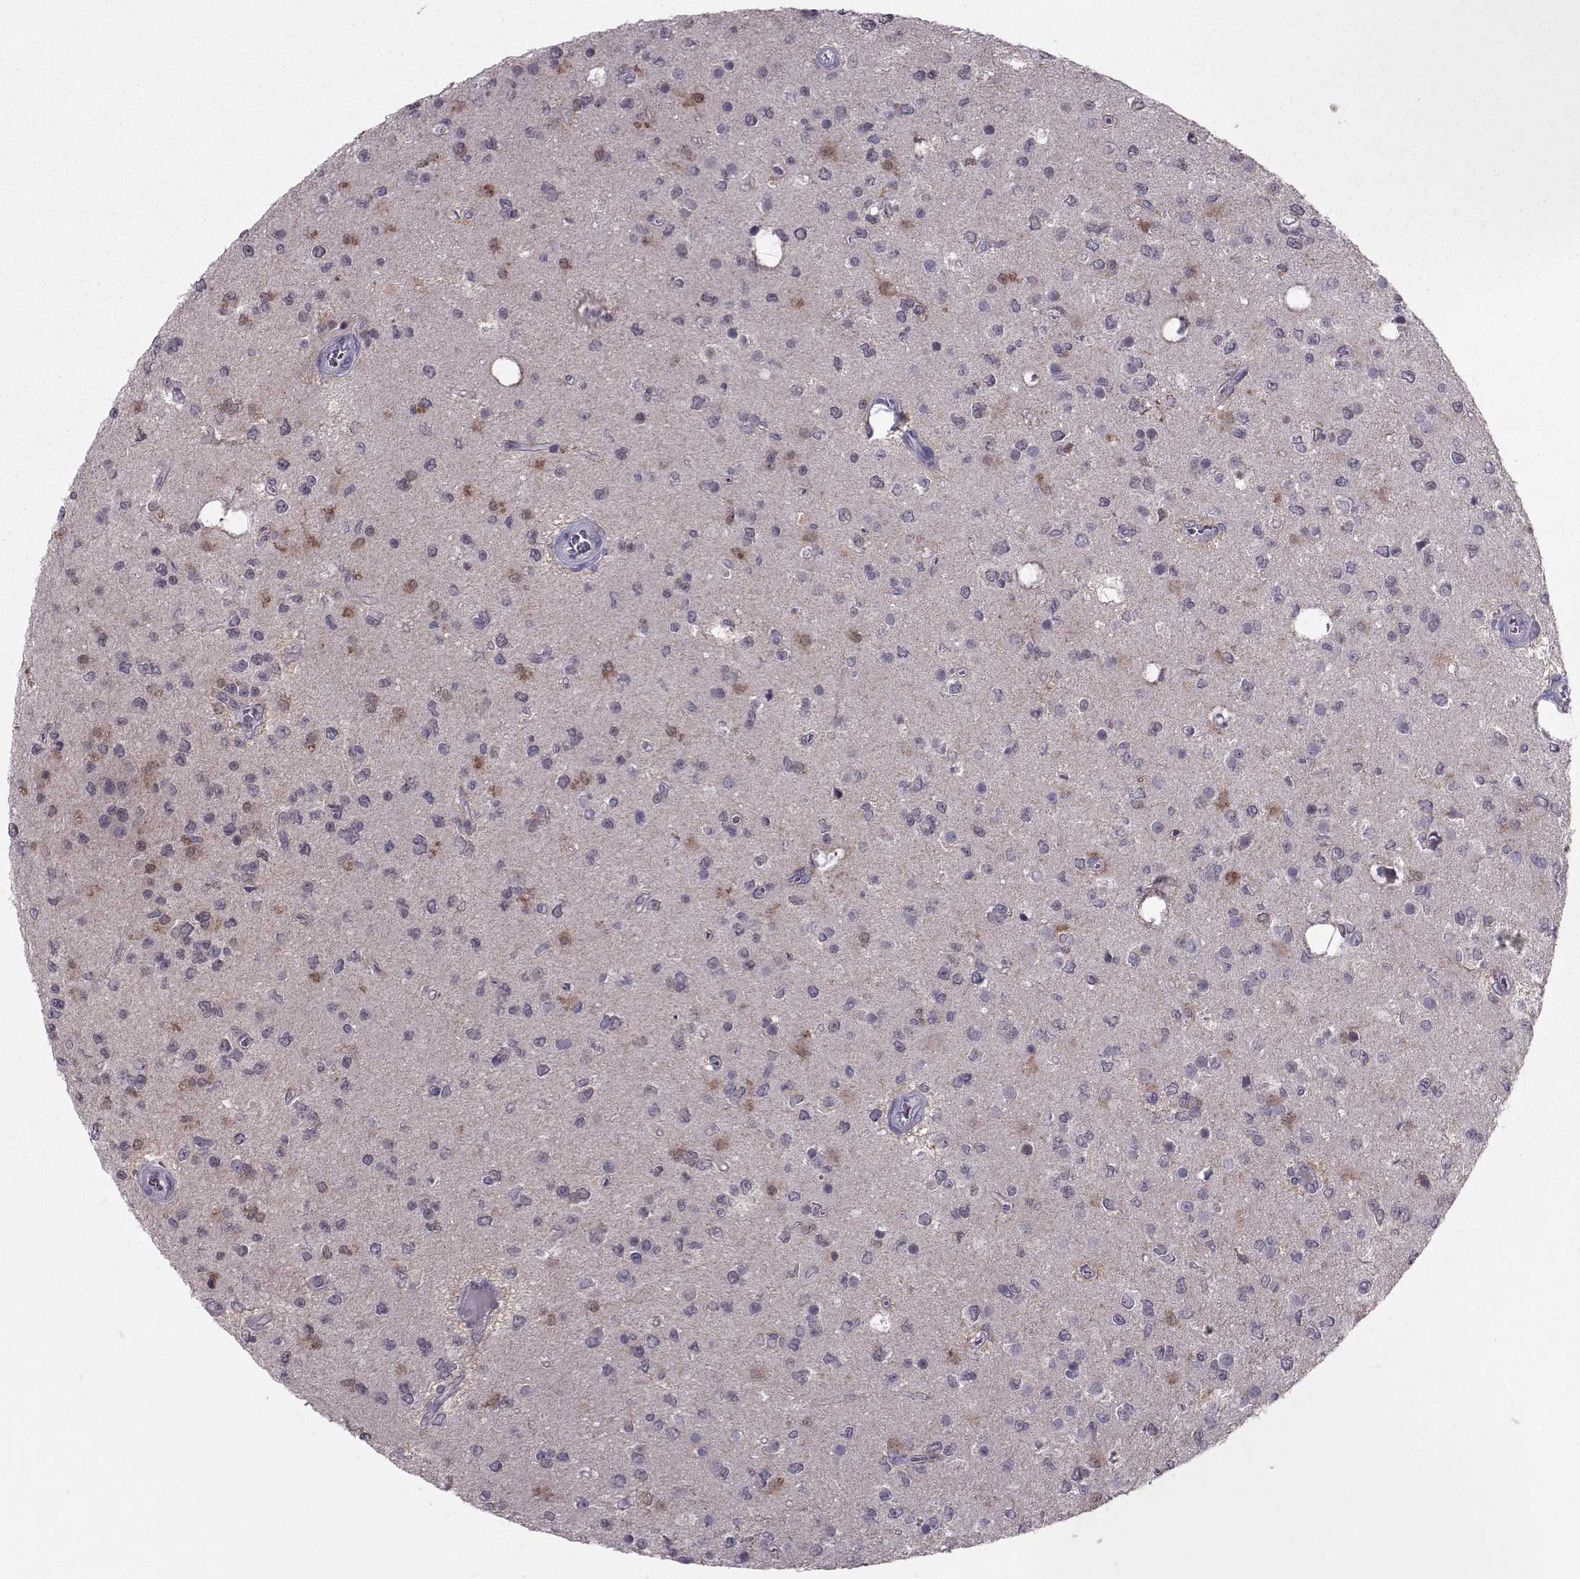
{"staining": {"intensity": "negative", "quantity": "none", "location": "none"}, "tissue": "glioma", "cell_type": "Tumor cells", "image_type": "cancer", "snomed": [{"axis": "morphology", "description": "Glioma, malignant, Low grade"}, {"axis": "topography", "description": "Brain"}], "caption": "Immunohistochemistry (IHC) photomicrograph of malignant glioma (low-grade) stained for a protein (brown), which exhibits no positivity in tumor cells.", "gene": "ASRGL1", "patient": {"sex": "female", "age": 45}}